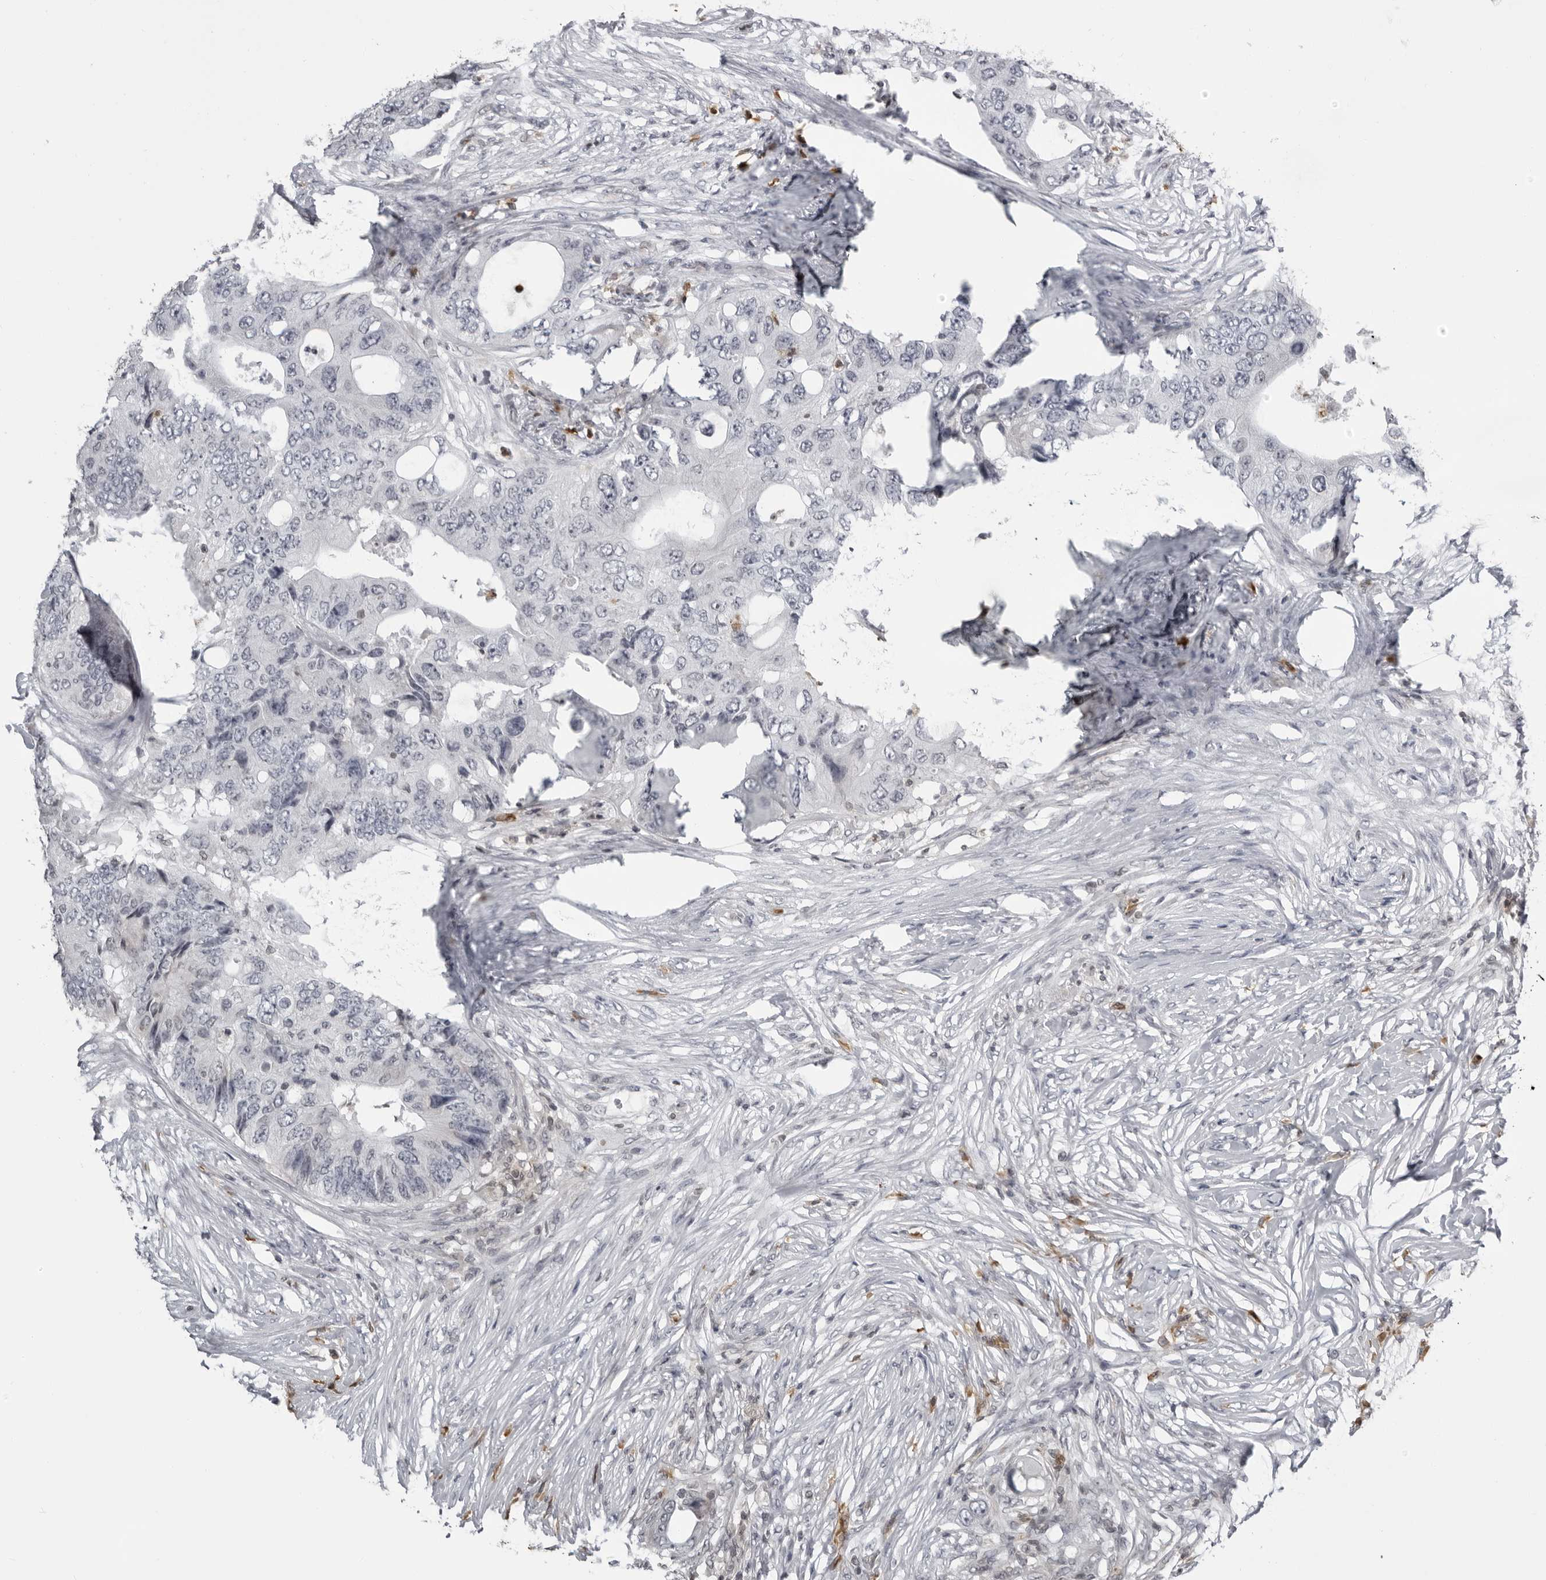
{"staining": {"intensity": "negative", "quantity": "none", "location": "none"}, "tissue": "colorectal cancer", "cell_type": "Tumor cells", "image_type": "cancer", "snomed": [{"axis": "morphology", "description": "Adenocarcinoma, NOS"}, {"axis": "topography", "description": "Colon"}], "caption": "Tumor cells are negative for protein expression in human colorectal cancer. (DAB (3,3'-diaminobenzidine) immunohistochemistry with hematoxylin counter stain).", "gene": "RTCA", "patient": {"sex": "male", "age": 71}}